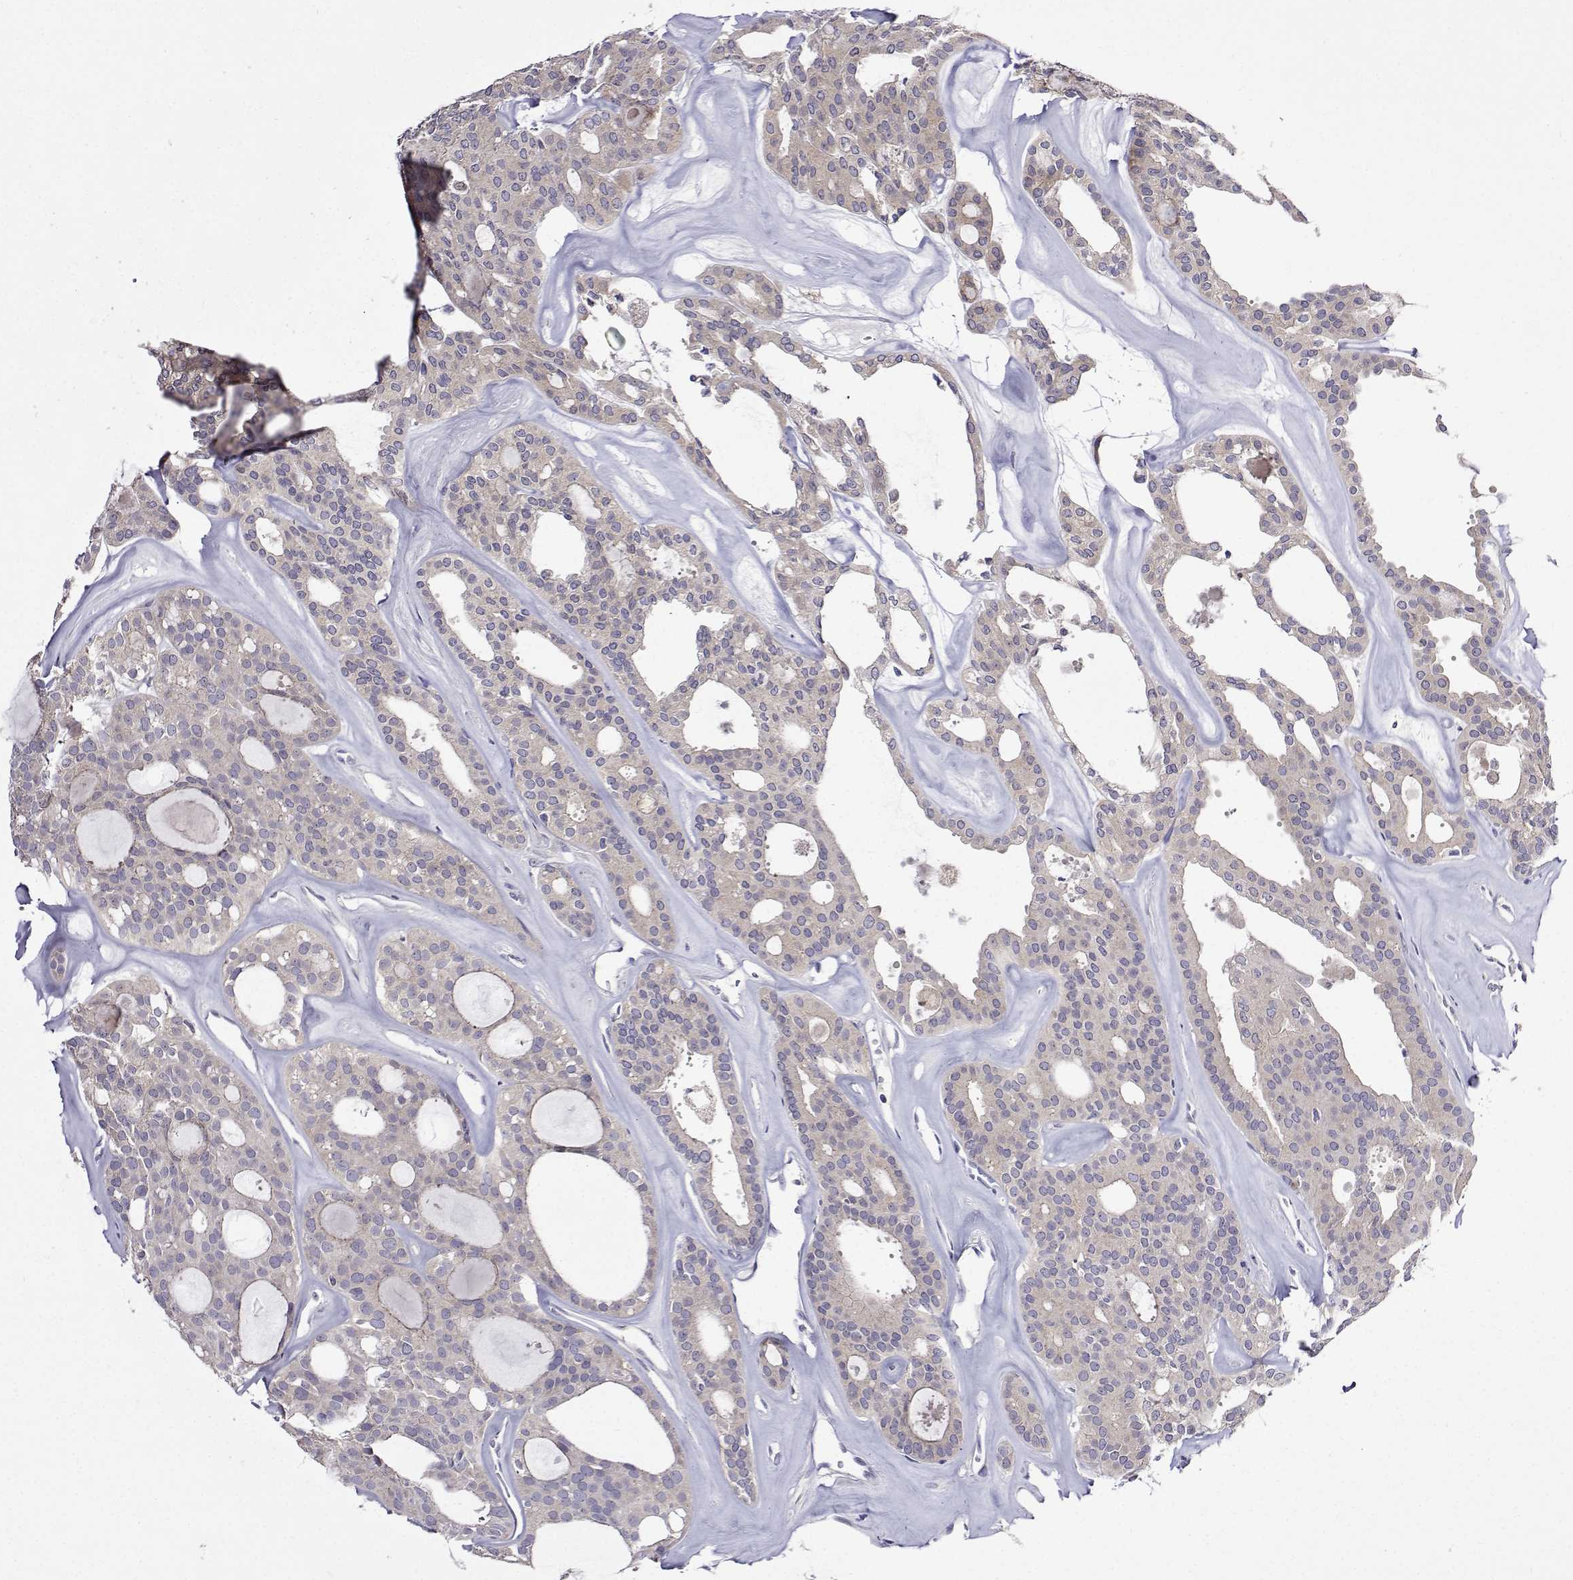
{"staining": {"intensity": "negative", "quantity": "none", "location": "none"}, "tissue": "thyroid cancer", "cell_type": "Tumor cells", "image_type": "cancer", "snomed": [{"axis": "morphology", "description": "Follicular adenoma carcinoma, NOS"}, {"axis": "topography", "description": "Thyroid gland"}], "caption": "Immunohistochemistry (IHC) micrograph of neoplastic tissue: human follicular adenoma carcinoma (thyroid) stained with DAB exhibits no significant protein expression in tumor cells.", "gene": "SULT2A1", "patient": {"sex": "male", "age": 75}}